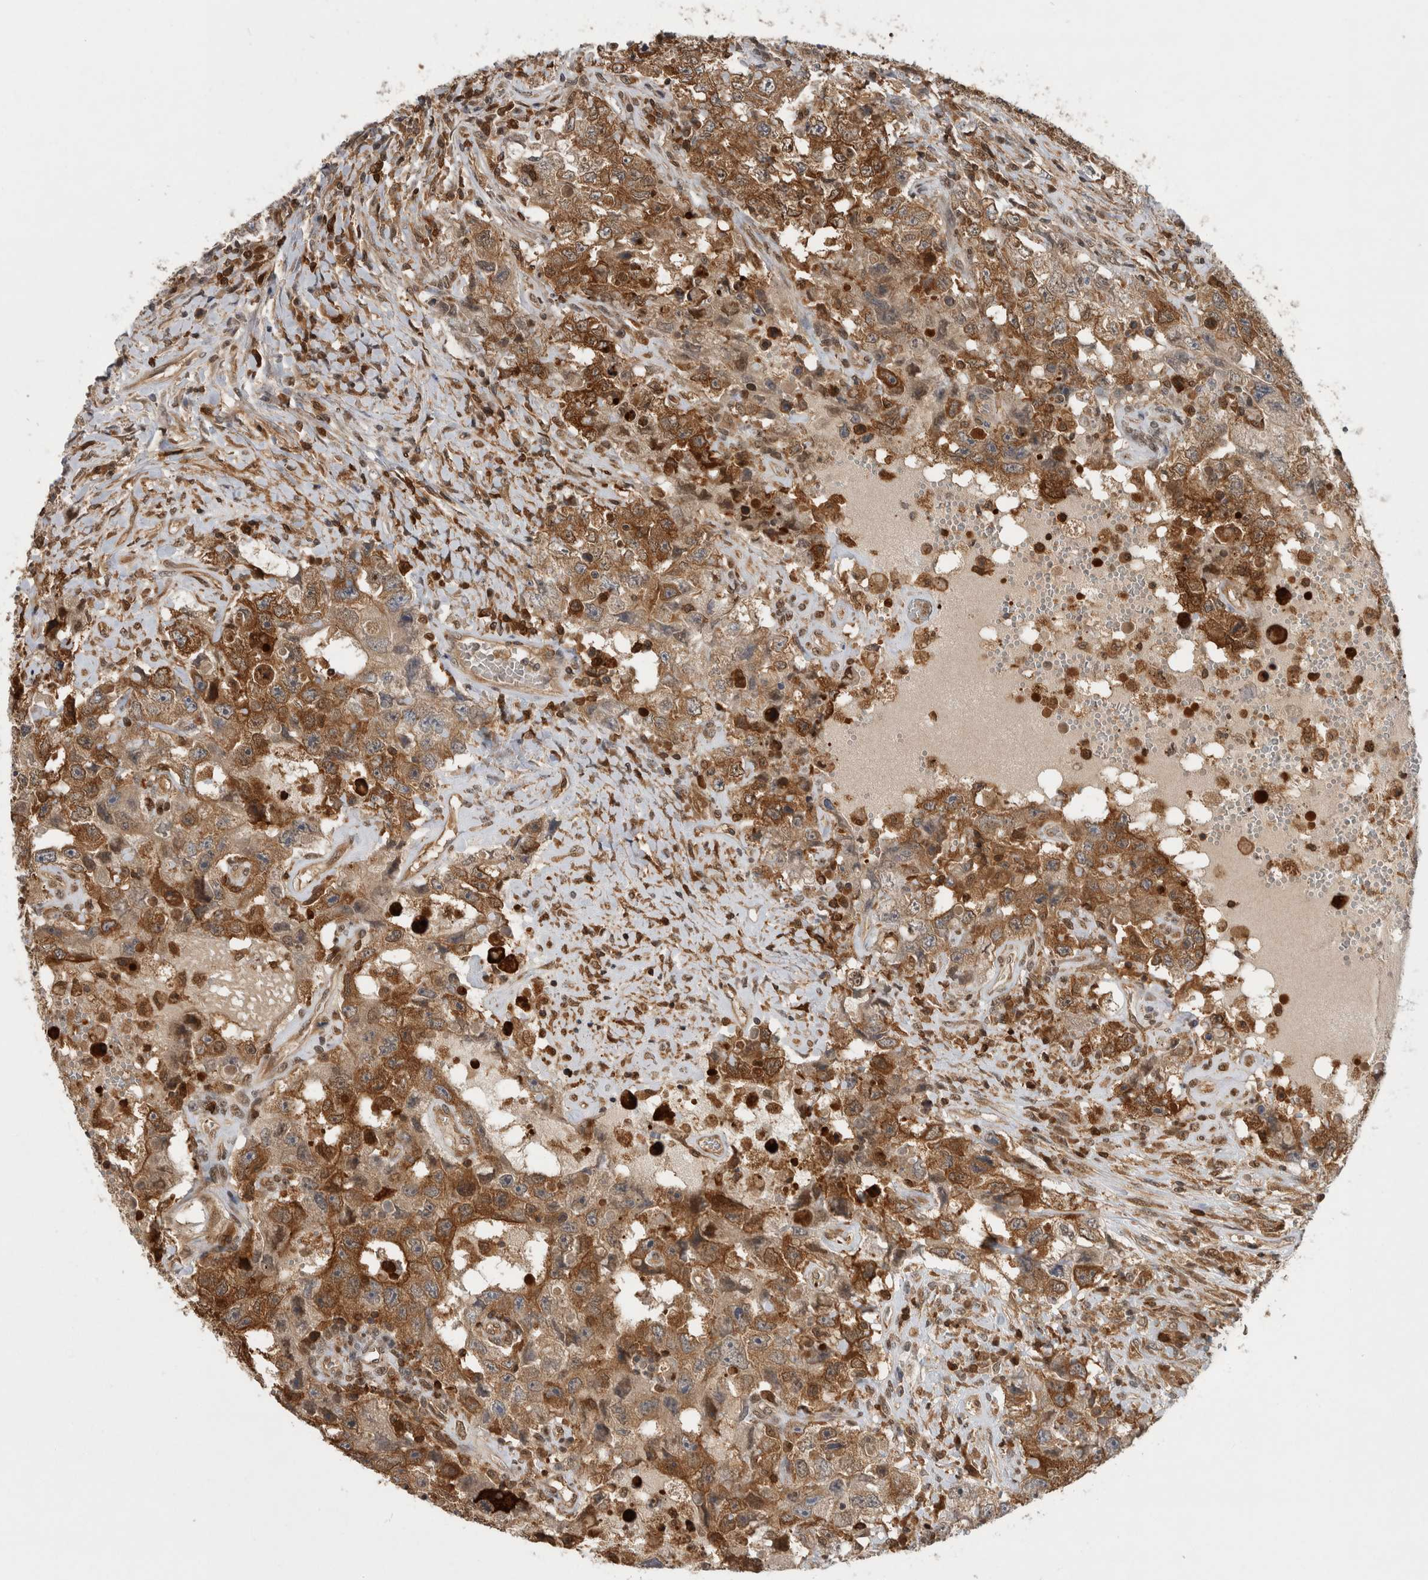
{"staining": {"intensity": "moderate", "quantity": ">75%", "location": "cytoplasmic/membranous"}, "tissue": "testis cancer", "cell_type": "Tumor cells", "image_type": "cancer", "snomed": [{"axis": "morphology", "description": "Carcinoma, Embryonal, NOS"}, {"axis": "topography", "description": "Testis"}], "caption": "This micrograph shows IHC staining of embryonal carcinoma (testis), with medium moderate cytoplasmic/membranous expression in approximately >75% of tumor cells.", "gene": "ASTN2", "patient": {"sex": "male", "age": 26}}